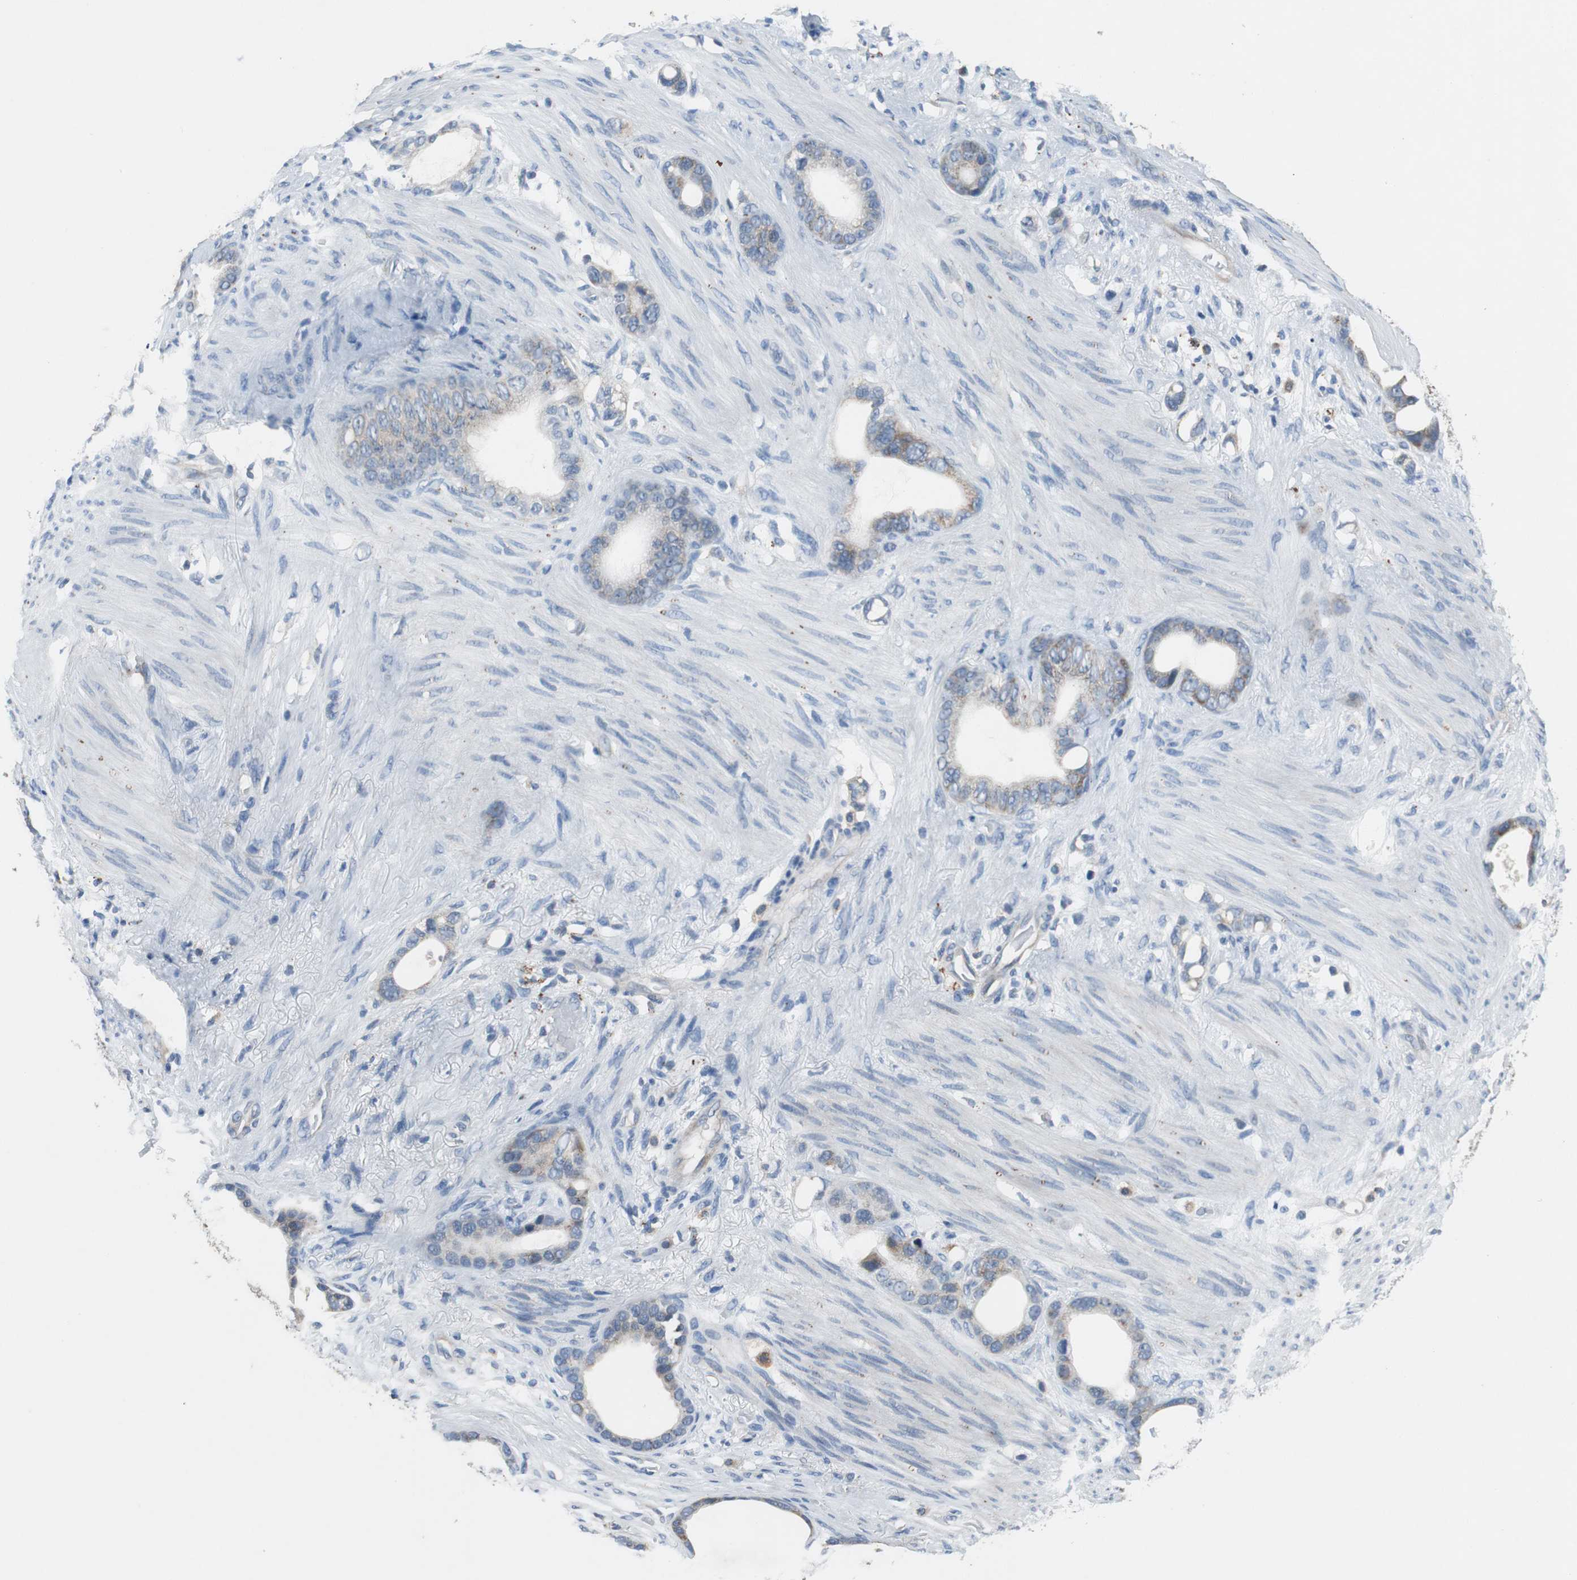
{"staining": {"intensity": "weak", "quantity": "25%-75%", "location": "cytoplasmic/membranous"}, "tissue": "stomach cancer", "cell_type": "Tumor cells", "image_type": "cancer", "snomed": [{"axis": "morphology", "description": "Adenocarcinoma, NOS"}, {"axis": "topography", "description": "Stomach"}], "caption": "Weak cytoplasmic/membranous staining is present in about 25%-75% of tumor cells in stomach cancer.", "gene": "NLGN1", "patient": {"sex": "female", "age": 75}}